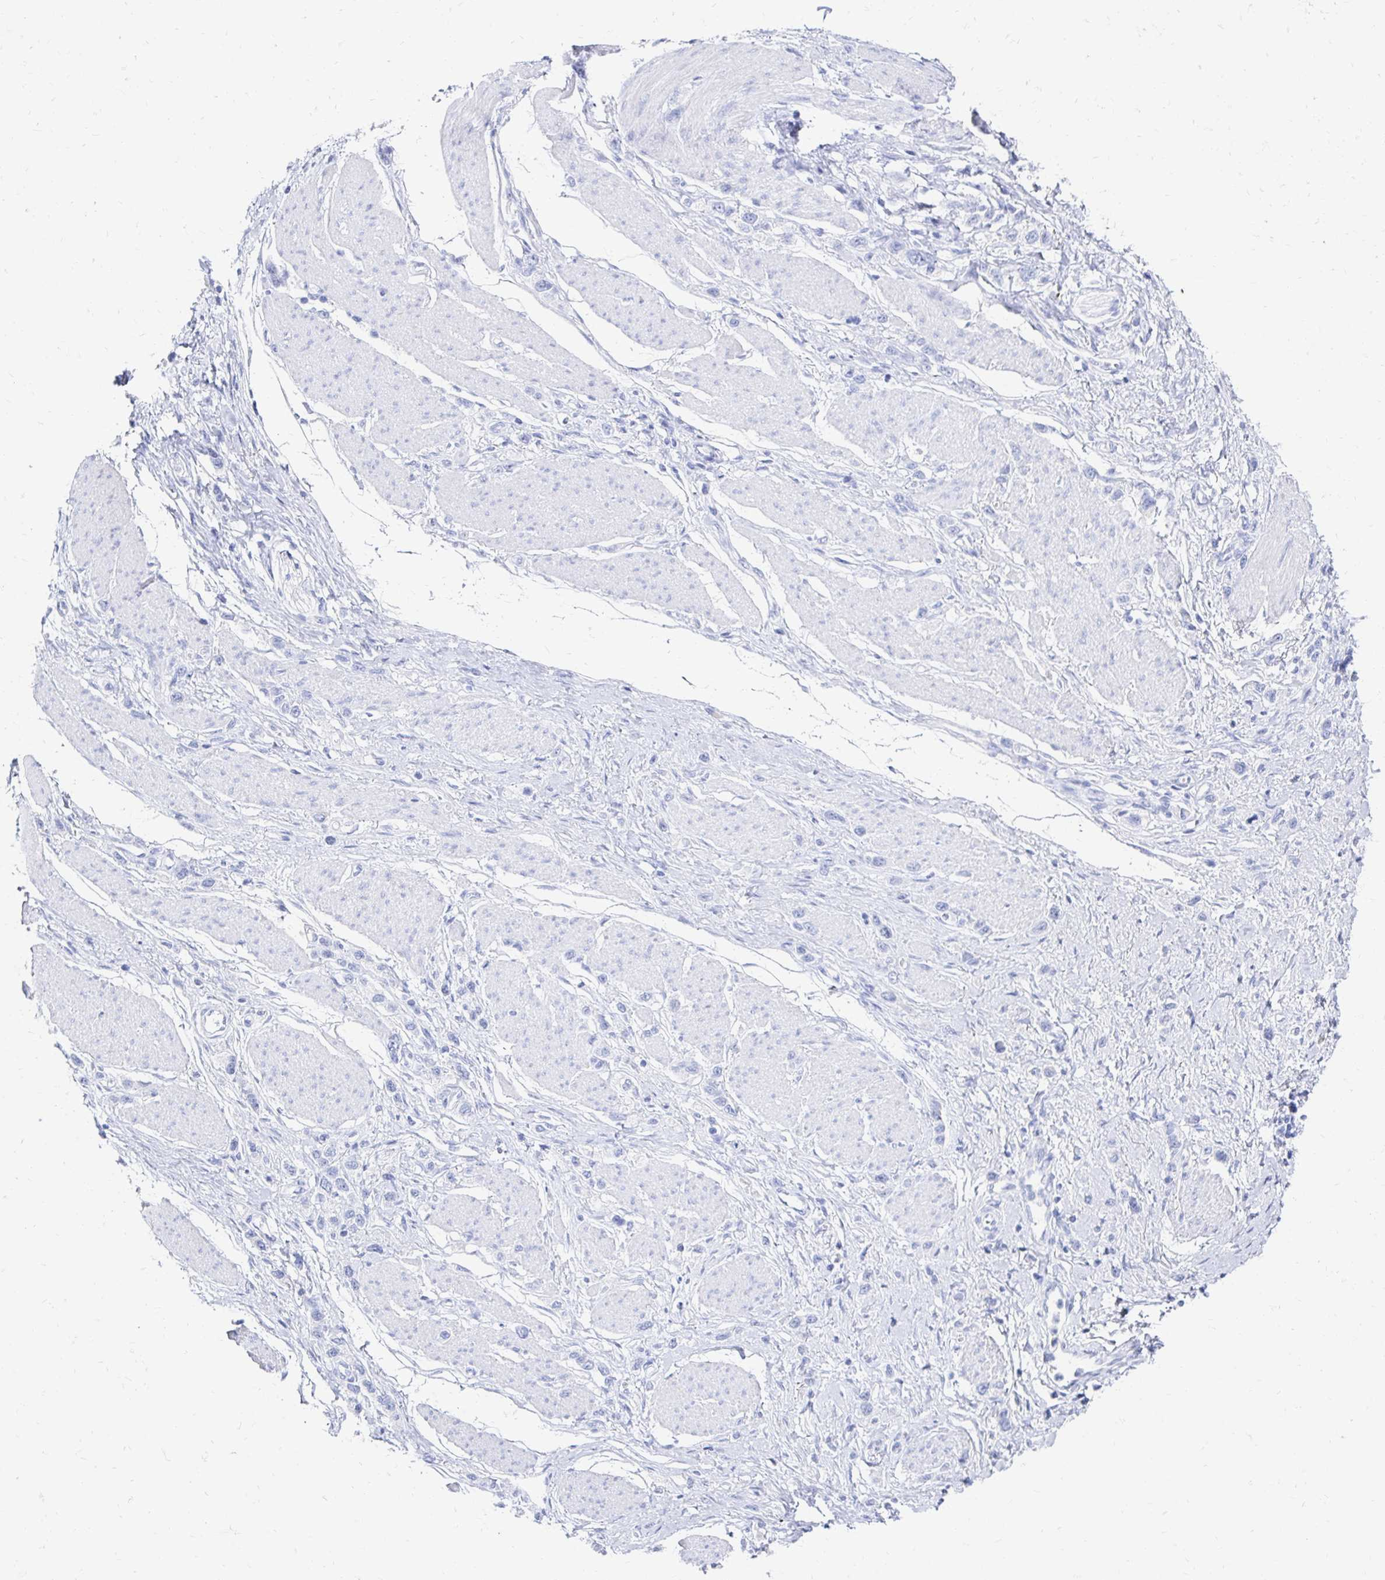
{"staining": {"intensity": "negative", "quantity": "none", "location": "none"}, "tissue": "stomach cancer", "cell_type": "Tumor cells", "image_type": "cancer", "snomed": [{"axis": "morphology", "description": "Adenocarcinoma, NOS"}, {"axis": "topography", "description": "Stomach"}], "caption": "Tumor cells show no significant protein expression in adenocarcinoma (stomach).", "gene": "CST6", "patient": {"sex": "female", "age": 65}}